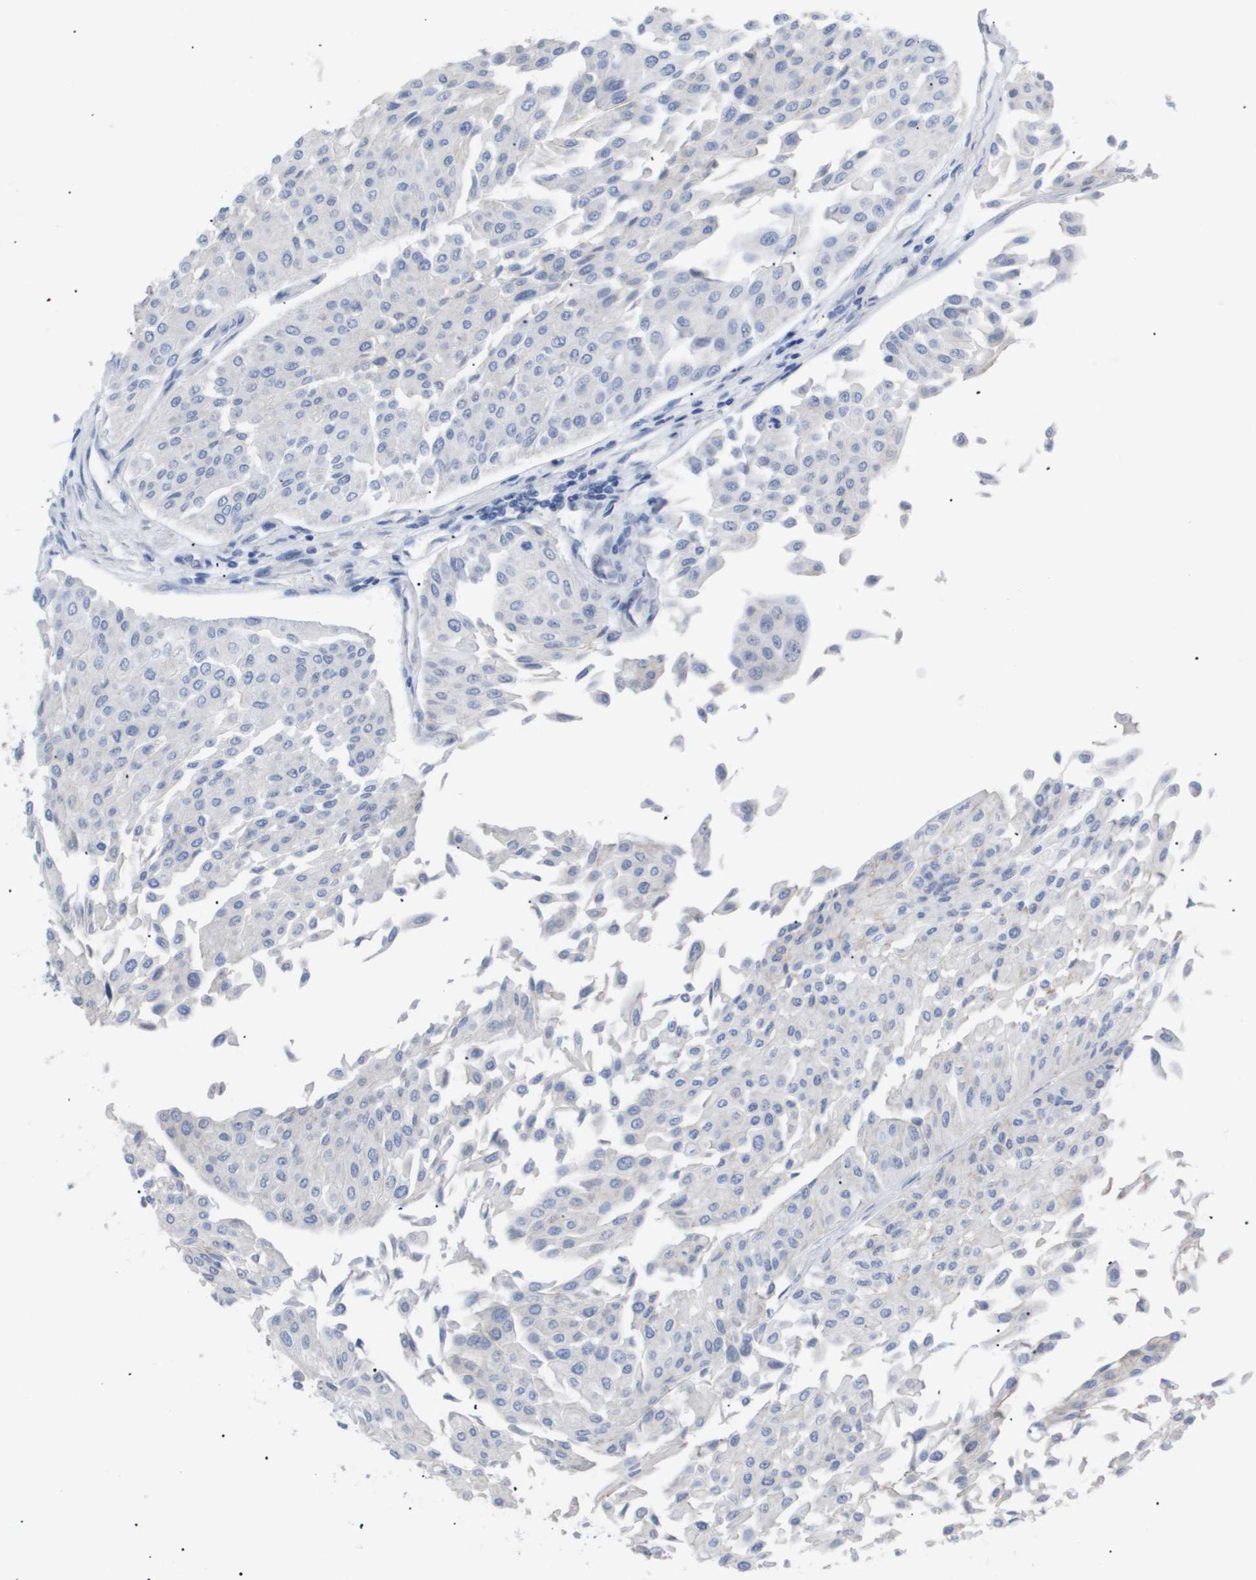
{"staining": {"intensity": "negative", "quantity": "none", "location": "none"}, "tissue": "urothelial cancer", "cell_type": "Tumor cells", "image_type": "cancer", "snomed": [{"axis": "morphology", "description": "Urothelial carcinoma, Low grade"}, {"axis": "topography", "description": "Urinary bladder"}], "caption": "The immunohistochemistry (IHC) micrograph has no significant expression in tumor cells of urothelial cancer tissue.", "gene": "CAV3", "patient": {"sex": "male", "age": 67}}